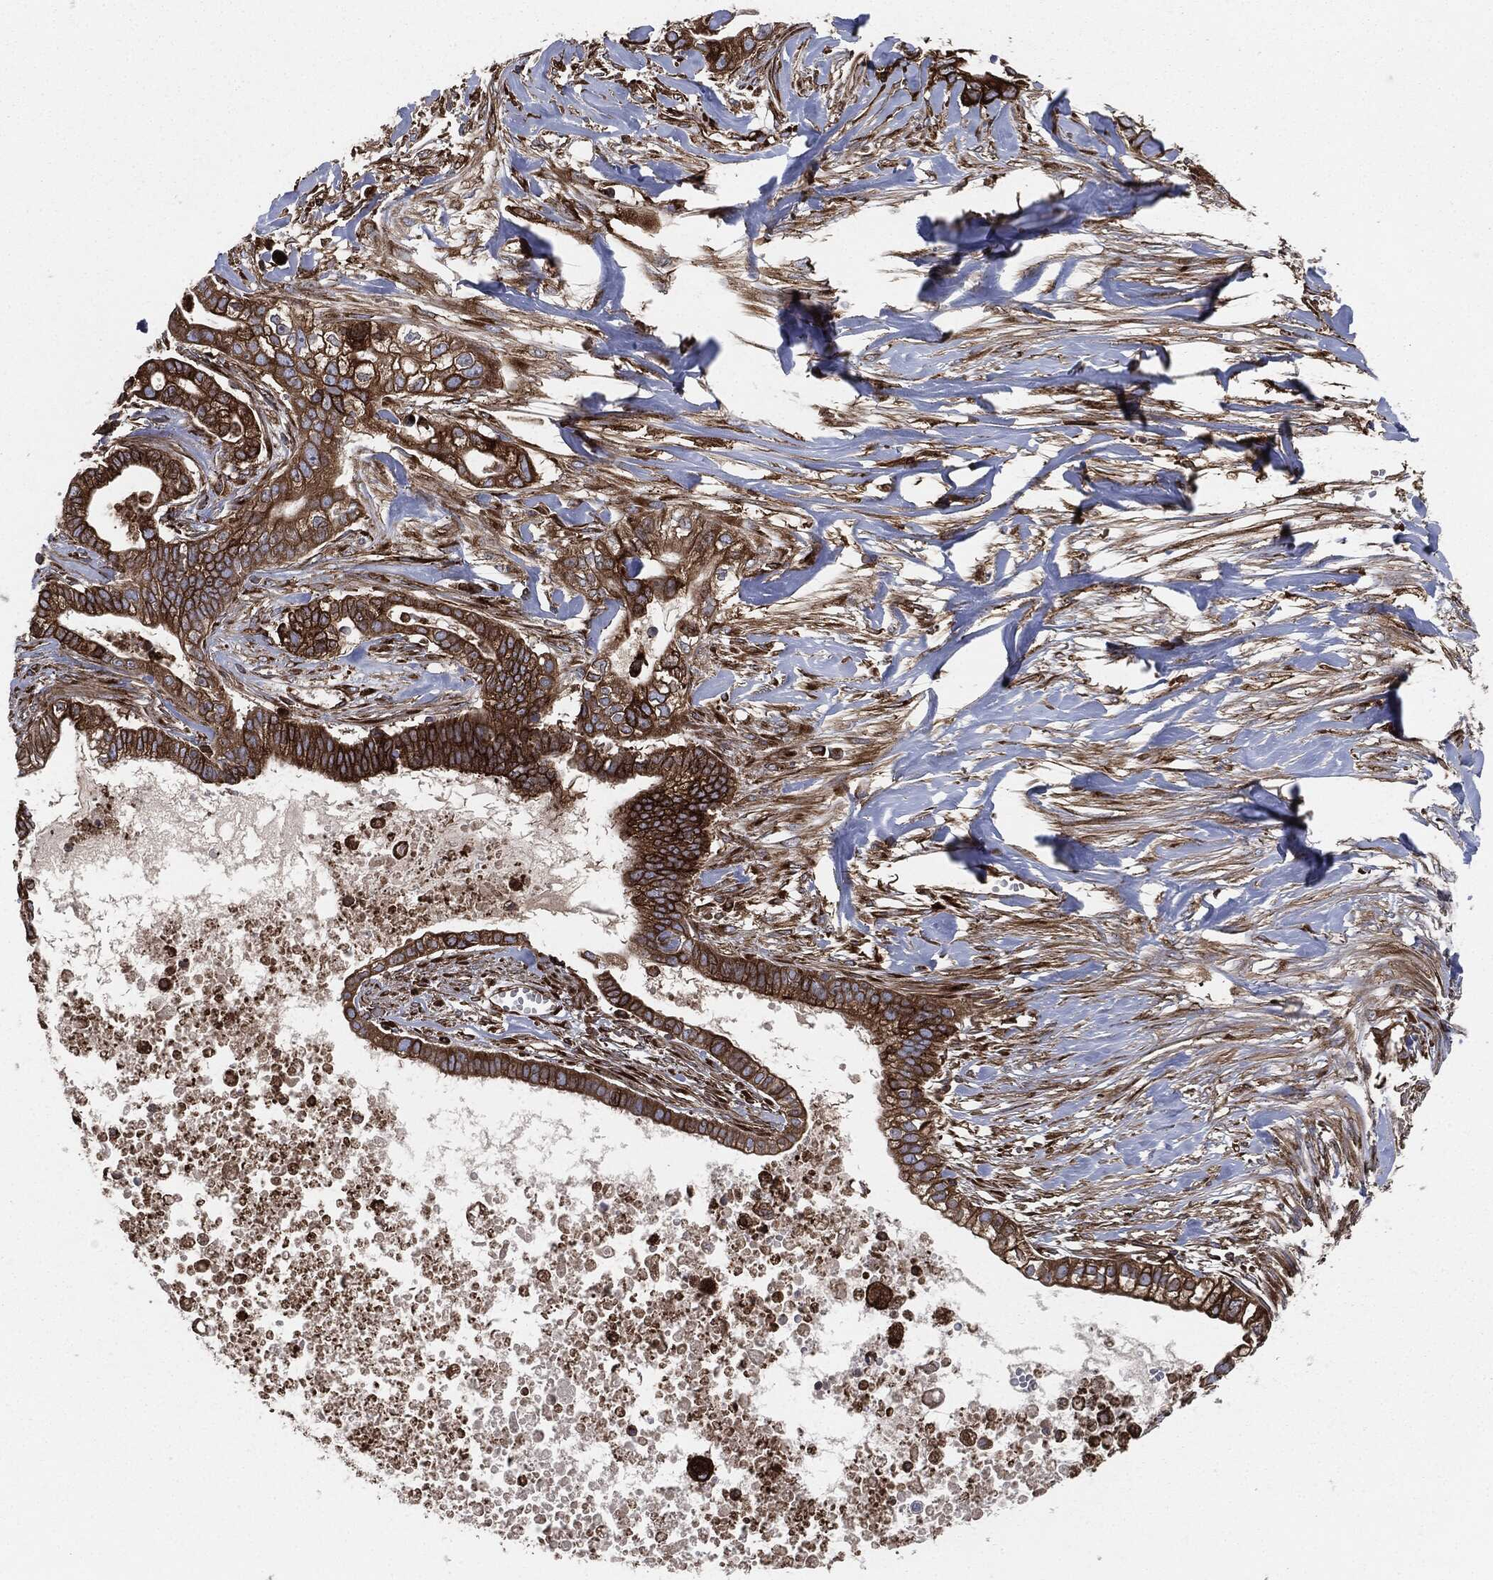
{"staining": {"intensity": "strong", "quantity": ">75%", "location": "cytoplasmic/membranous"}, "tissue": "pancreatic cancer", "cell_type": "Tumor cells", "image_type": "cancer", "snomed": [{"axis": "morphology", "description": "Adenocarcinoma, NOS"}, {"axis": "topography", "description": "Pancreas"}], "caption": "IHC histopathology image of human pancreatic cancer stained for a protein (brown), which displays high levels of strong cytoplasmic/membranous positivity in approximately >75% of tumor cells.", "gene": "CALR", "patient": {"sex": "male", "age": 61}}